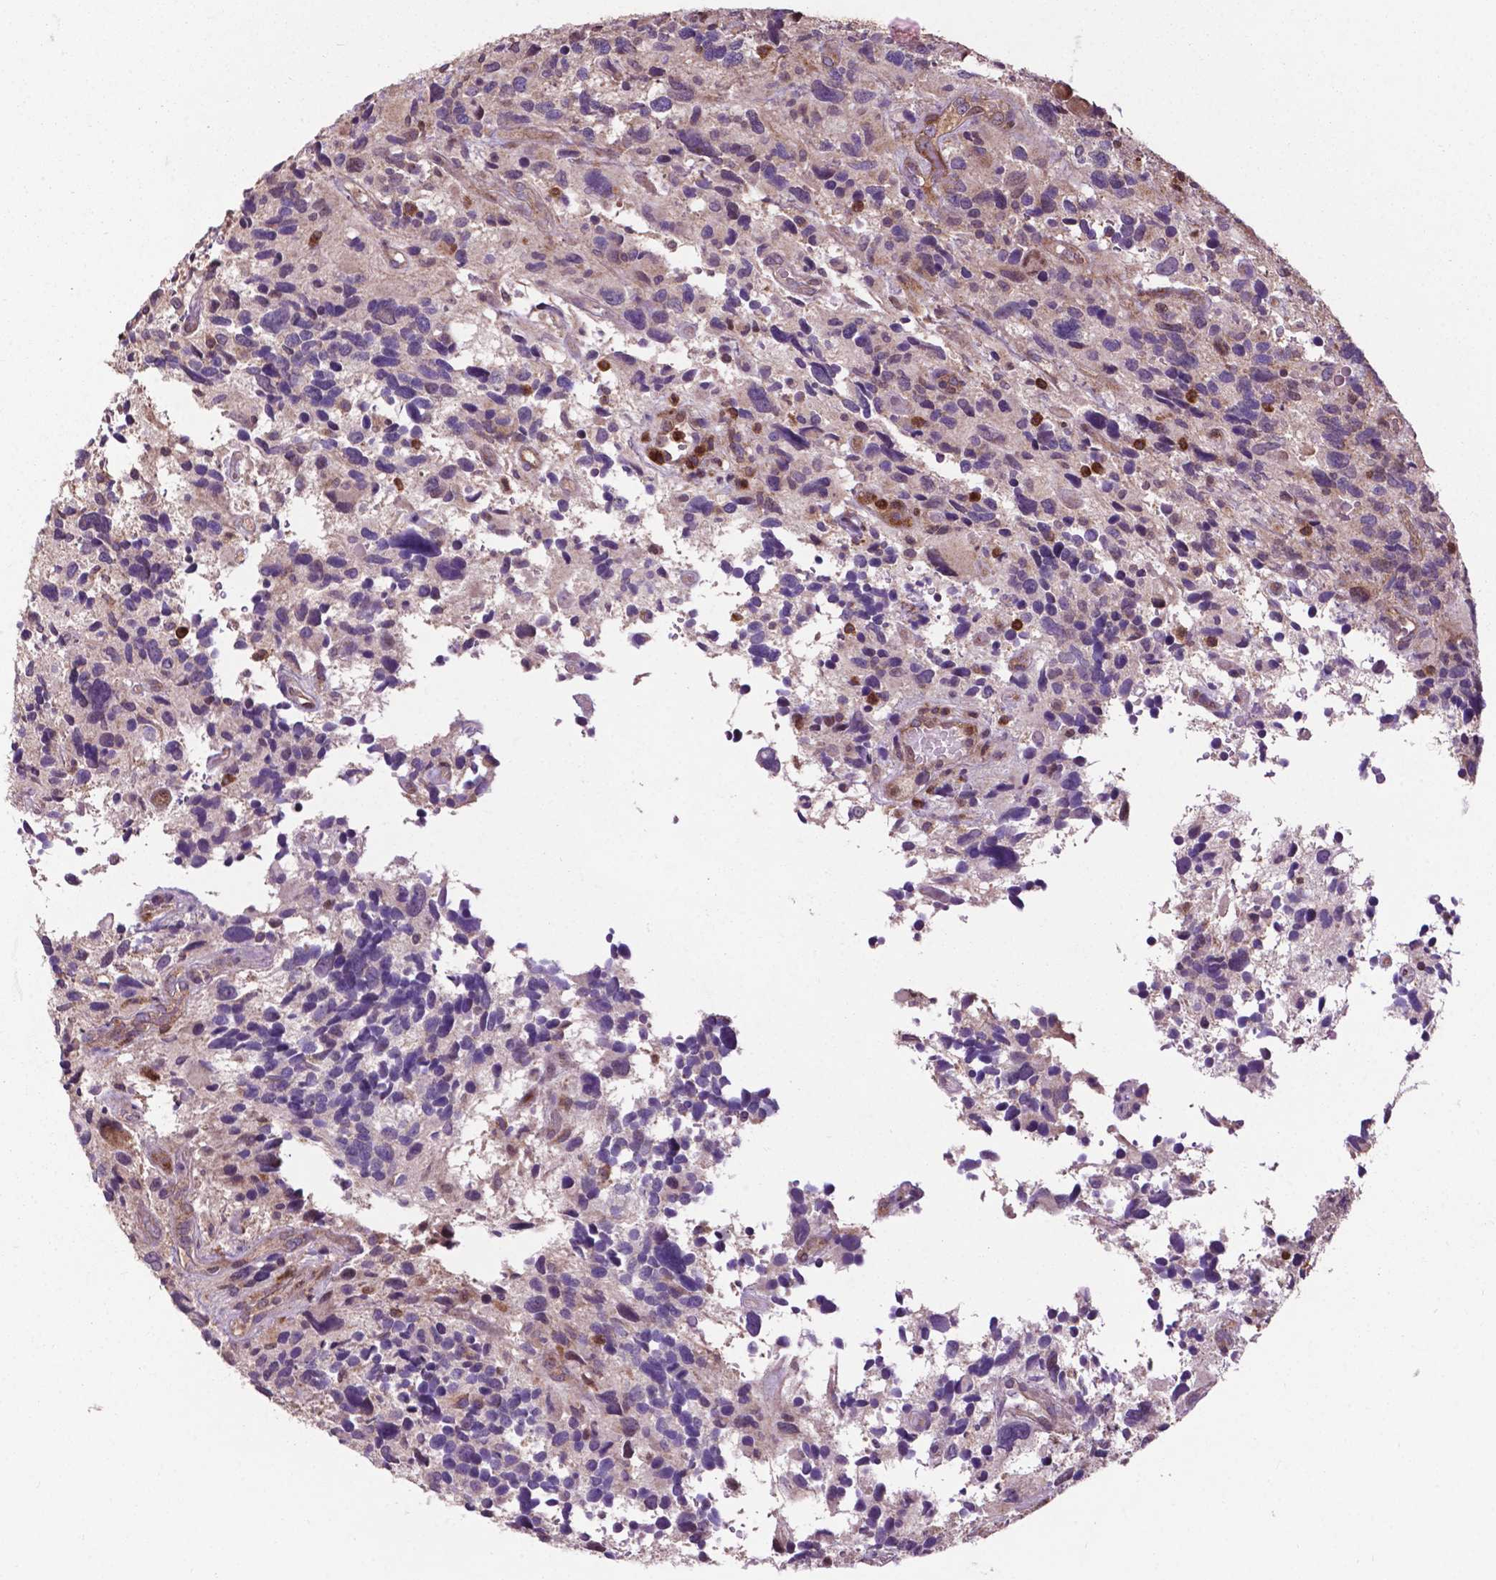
{"staining": {"intensity": "negative", "quantity": "none", "location": "none"}, "tissue": "glioma", "cell_type": "Tumor cells", "image_type": "cancer", "snomed": [{"axis": "morphology", "description": "Glioma, malignant, High grade"}, {"axis": "topography", "description": "Brain"}], "caption": "IHC of high-grade glioma (malignant) demonstrates no staining in tumor cells.", "gene": "SMAD3", "patient": {"sex": "male", "age": 46}}